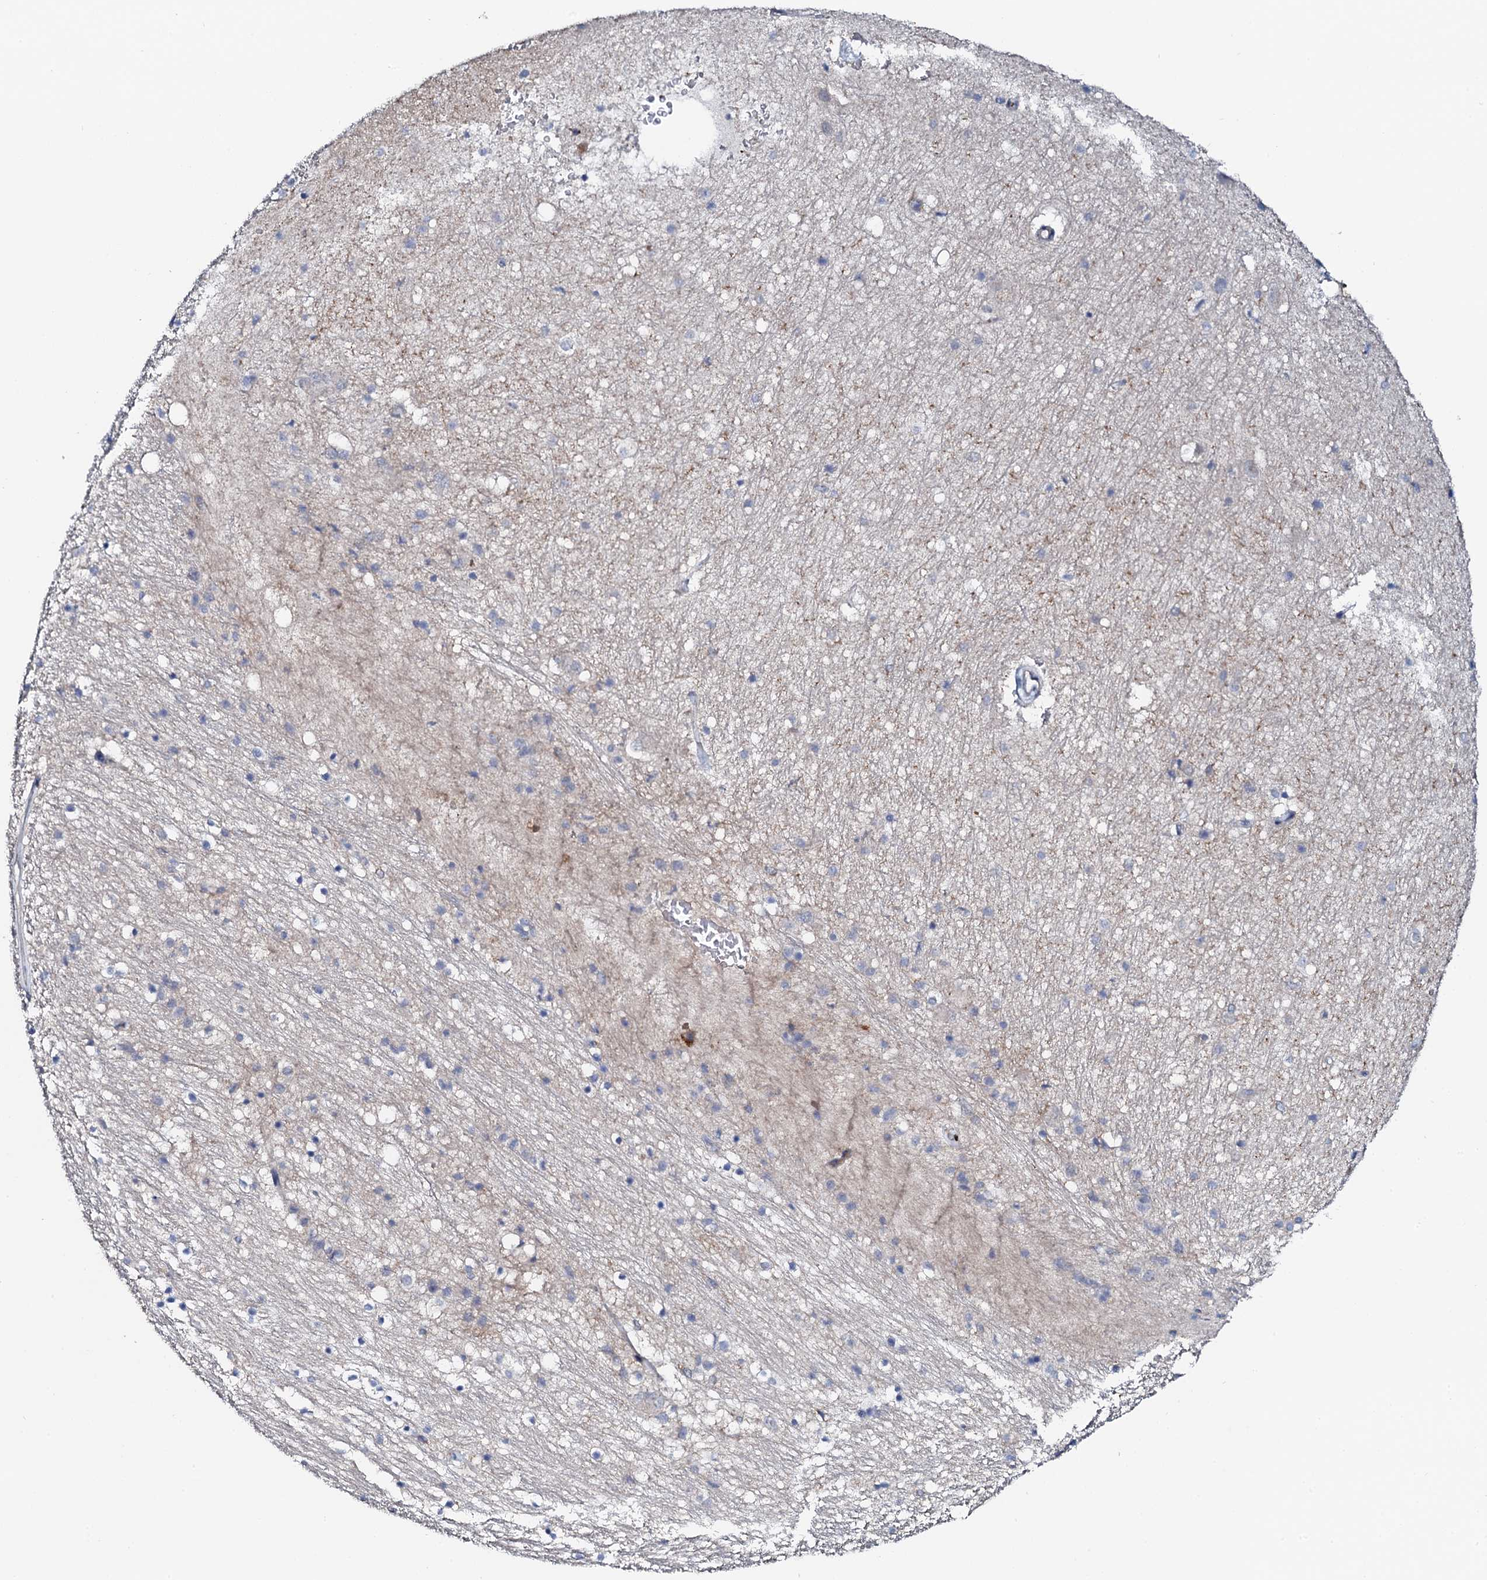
{"staining": {"intensity": "negative", "quantity": "none", "location": "none"}, "tissue": "hippocampus", "cell_type": "Glial cells", "image_type": "normal", "snomed": [{"axis": "morphology", "description": "Normal tissue, NOS"}, {"axis": "topography", "description": "Hippocampus"}], "caption": "The micrograph demonstrates no staining of glial cells in normal hippocampus.", "gene": "VAMP8", "patient": {"sex": "female", "age": 52}}